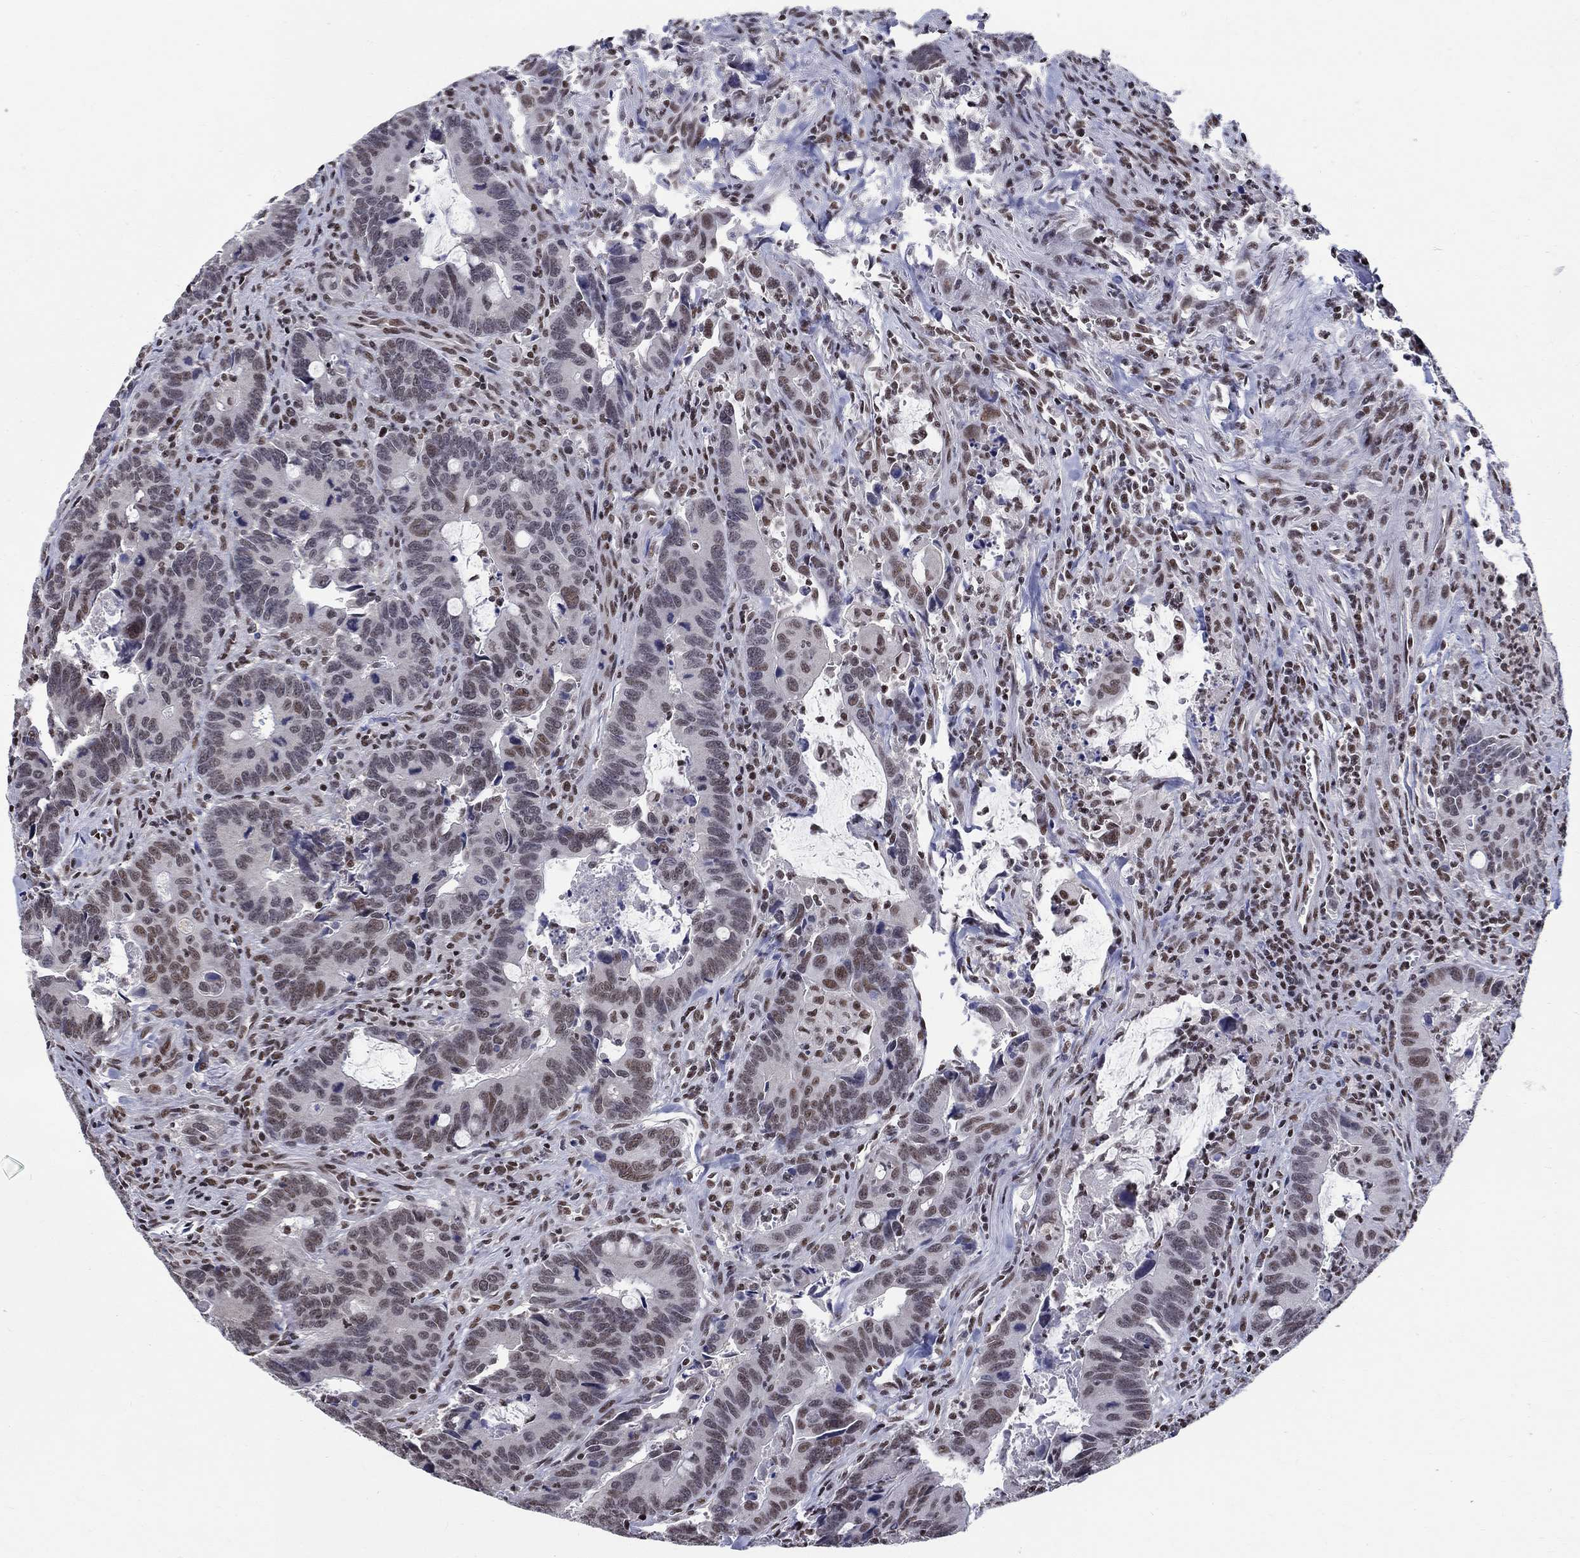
{"staining": {"intensity": "moderate", "quantity": "<25%", "location": "nuclear"}, "tissue": "colorectal cancer", "cell_type": "Tumor cells", "image_type": "cancer", "snomed": [{"axis": "morphology", "description": "Adenocarcinoma, NOS"}, {"axis": "topography", "description": "Rectum"}], "caption": "Immunohistochemical staining of human adenocarcinoma (colorectal) demonstrates low levels of moderate nuclear positivity in about <25% of tumor cells. (DAB (3,3'-diaminobenzidine) IHC with brightfield microscopy, high magnification).", "gene": "FBXO16", "patient": {"sex": "male", "age": 67}}